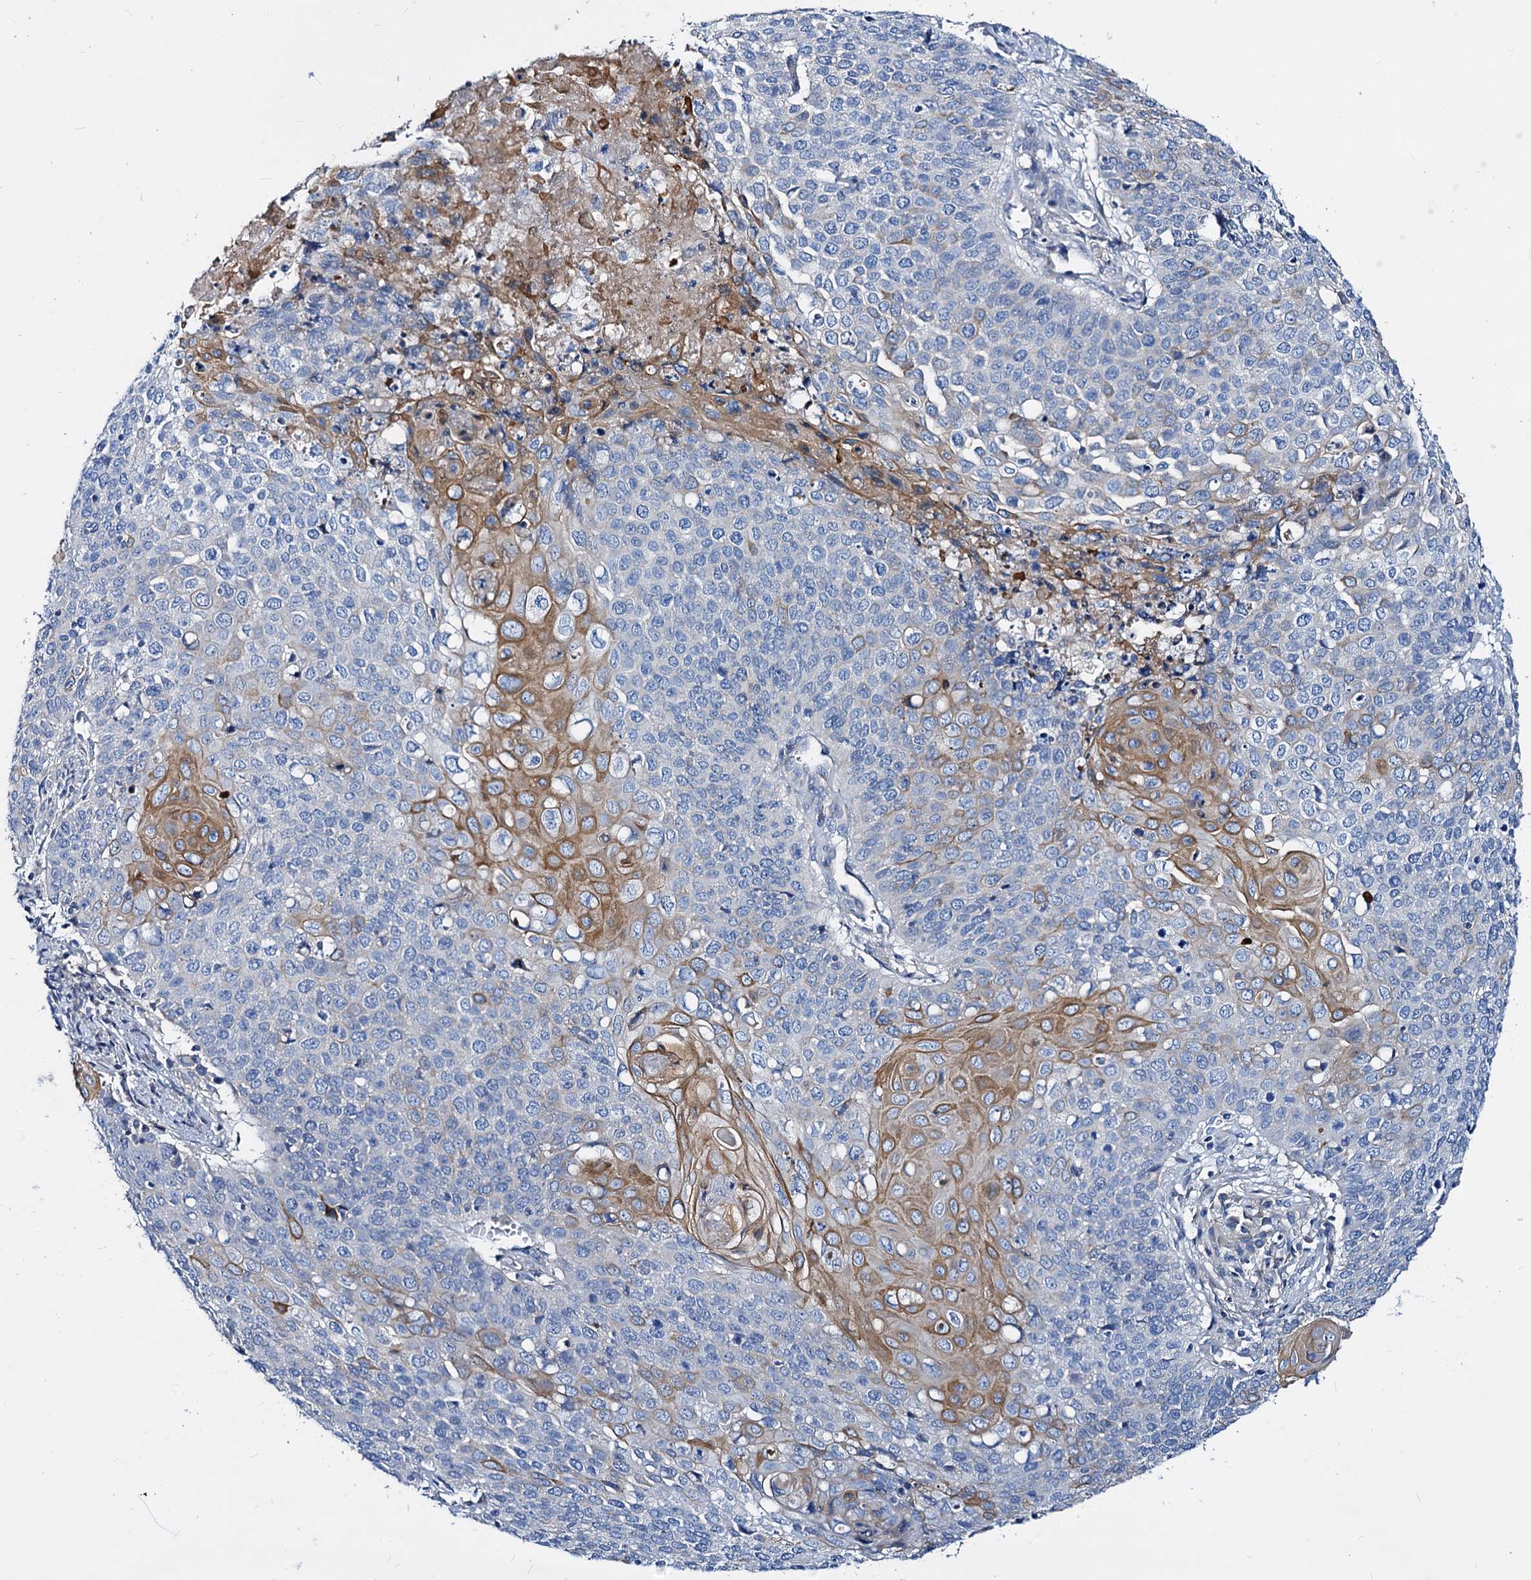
{"staining": {"intensity": "moderate", "quantity": "<25%", "location": "cytoplasmic/membranous"}, "tissue": "cervical cancer", "cell_type": "Tumor cells", "image_type": "cancer", "snomed": [{"axis": "morphology", "description": "Squamous cell carcinoma, NOS"}, {"axis": "topography", "description": "Cervix"}], "caption": "Cervical cancer was stained to show a protein in brown. There is low levels of moderate cytoplasmic/membranous positivity in about <25% of tumor cells.", "gene": "DYDC2", "patient": {"sex": "female", "age": 39}}